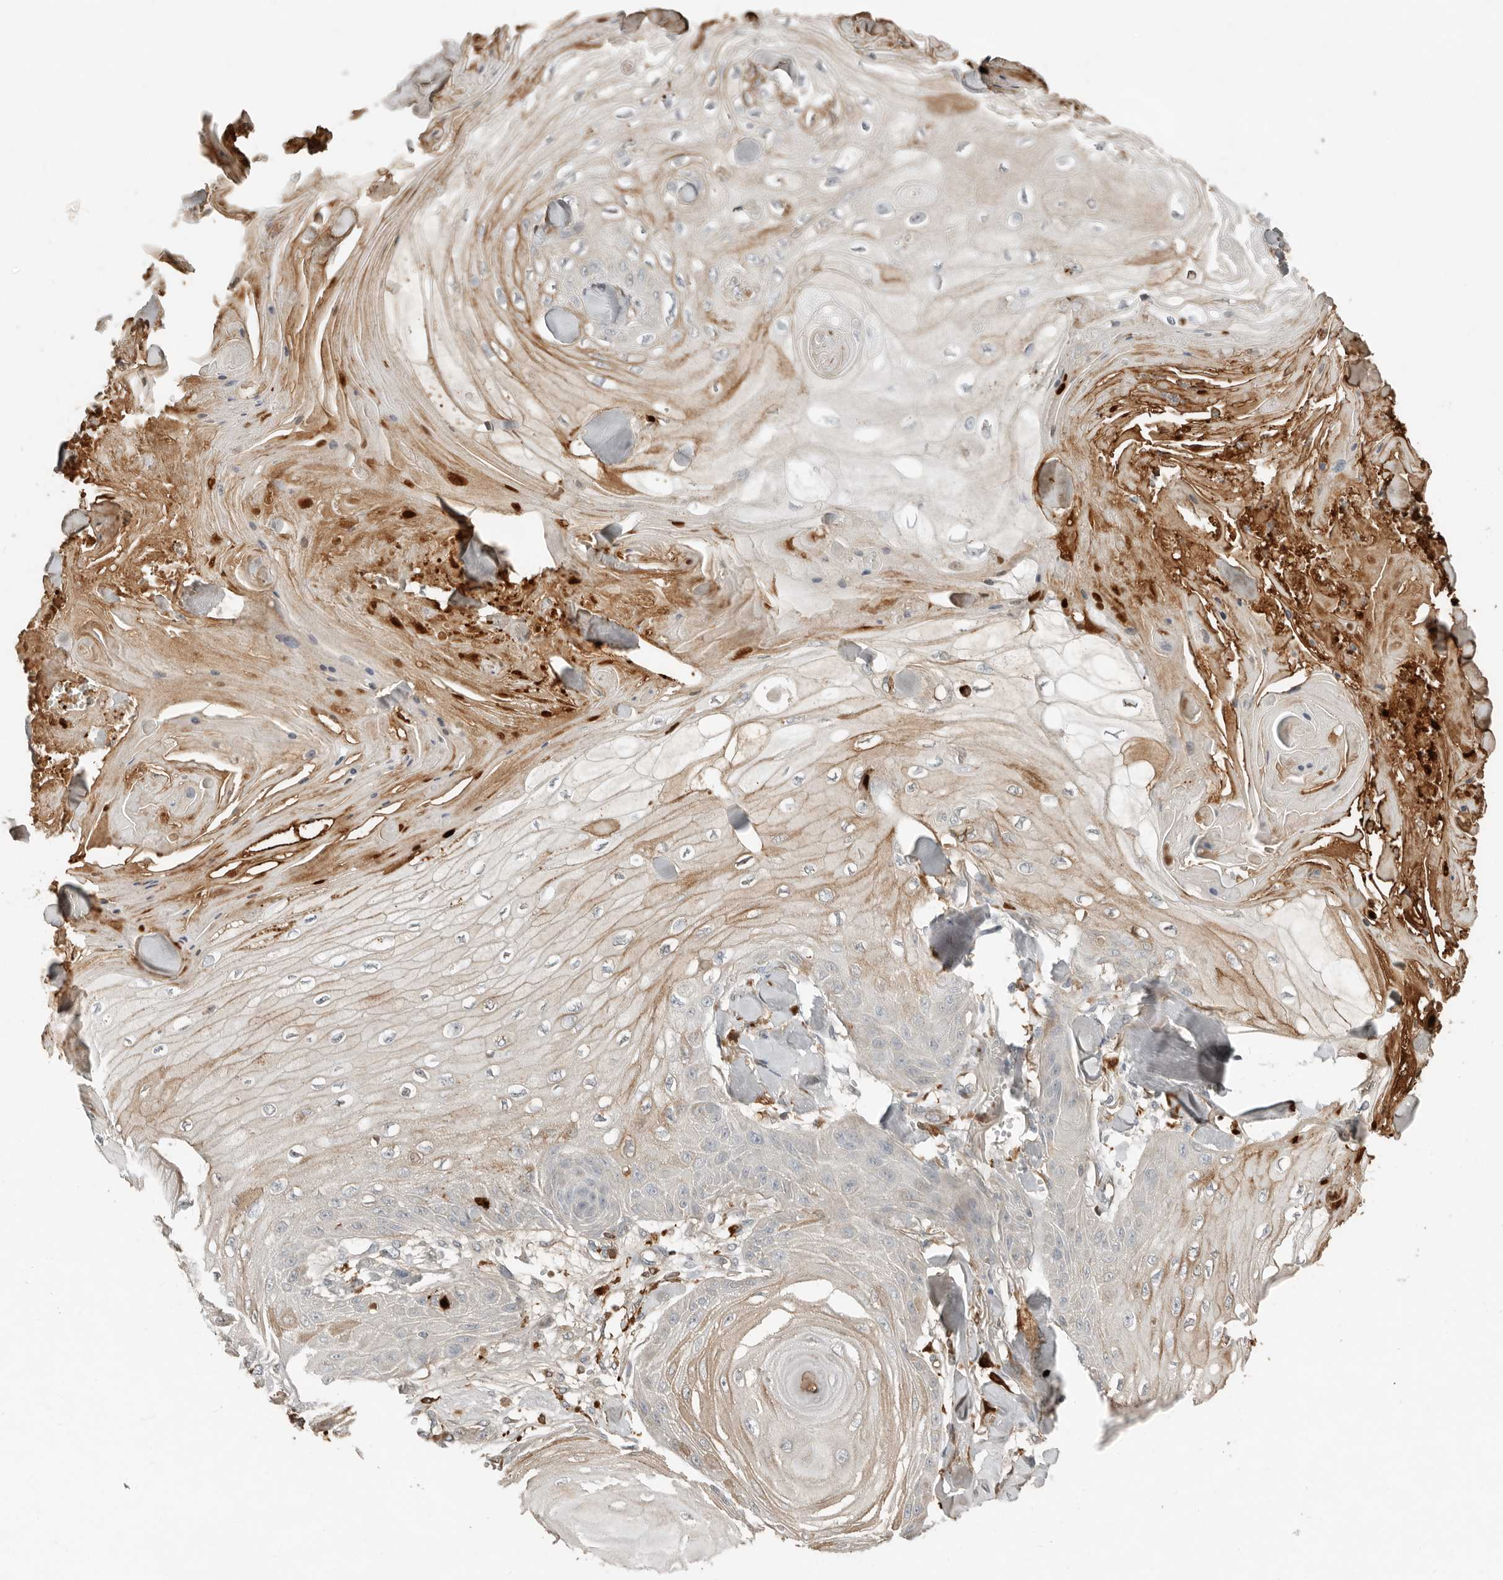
{"staining": {"intensity": "weak", "quantity": "<25%", "location": "cytoplasmic/membranous"}, "tissue": "skin cancer", "cell_type": "Tumor cells", "image_type": "cancer", "snomed": [{"axis": "morphology", "description": "Squamous cell carcinoma, NOS"}, {"axis": "topography", "description": "Skin"}], "caption": "This is an immunohistochemistry photomicrograph of squamous cell carcinoma (skin). There is no staining in tumor cells.", "gene": "KLHL38", "patient": {"sex": "male", "age": 74}}